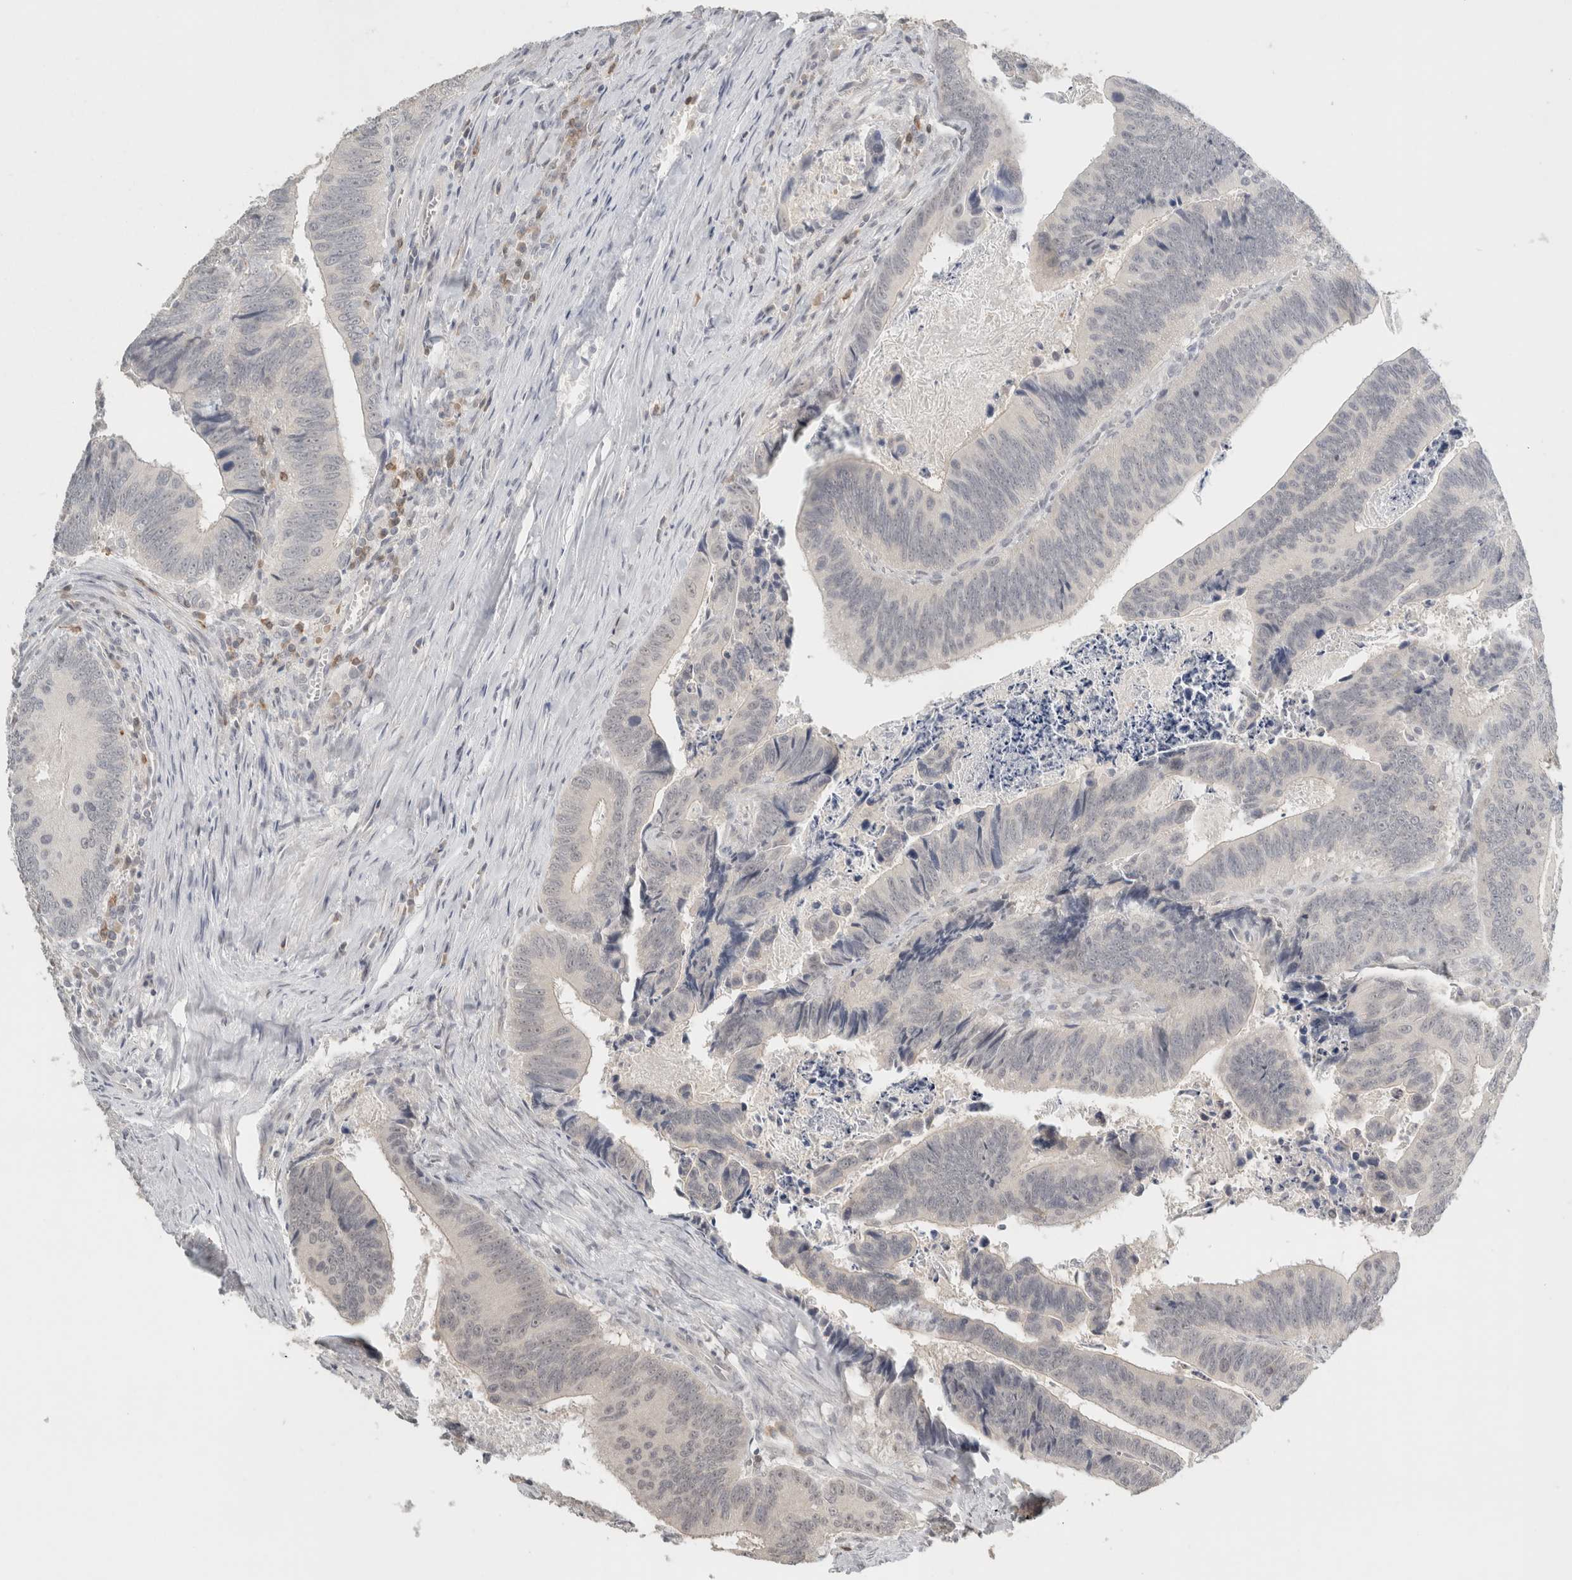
{"staining": {"intensity": "negative", "quantity": "none", "location": "none"}, "tissue": "colorectal cancer", "cell_type": "Tumor cells", "image_type": "cancer", "snomed": [{"axis": "morphology", "description": "Inflammation, NOS"}, {"axis": "morphology", "description": "Adenocarcinoma, NOS"}, {"axis": "topography", "description": "Colon"}], "caption": "IHC micrograph of neoplastic tissue: colorectal cancer stained with DAB (3,3'-diaminobenzidine) demonstrates no significant protein positivity in tumor cells.", "gene": "TRAT1", "patient": {"sex": "male", "age": 72}}